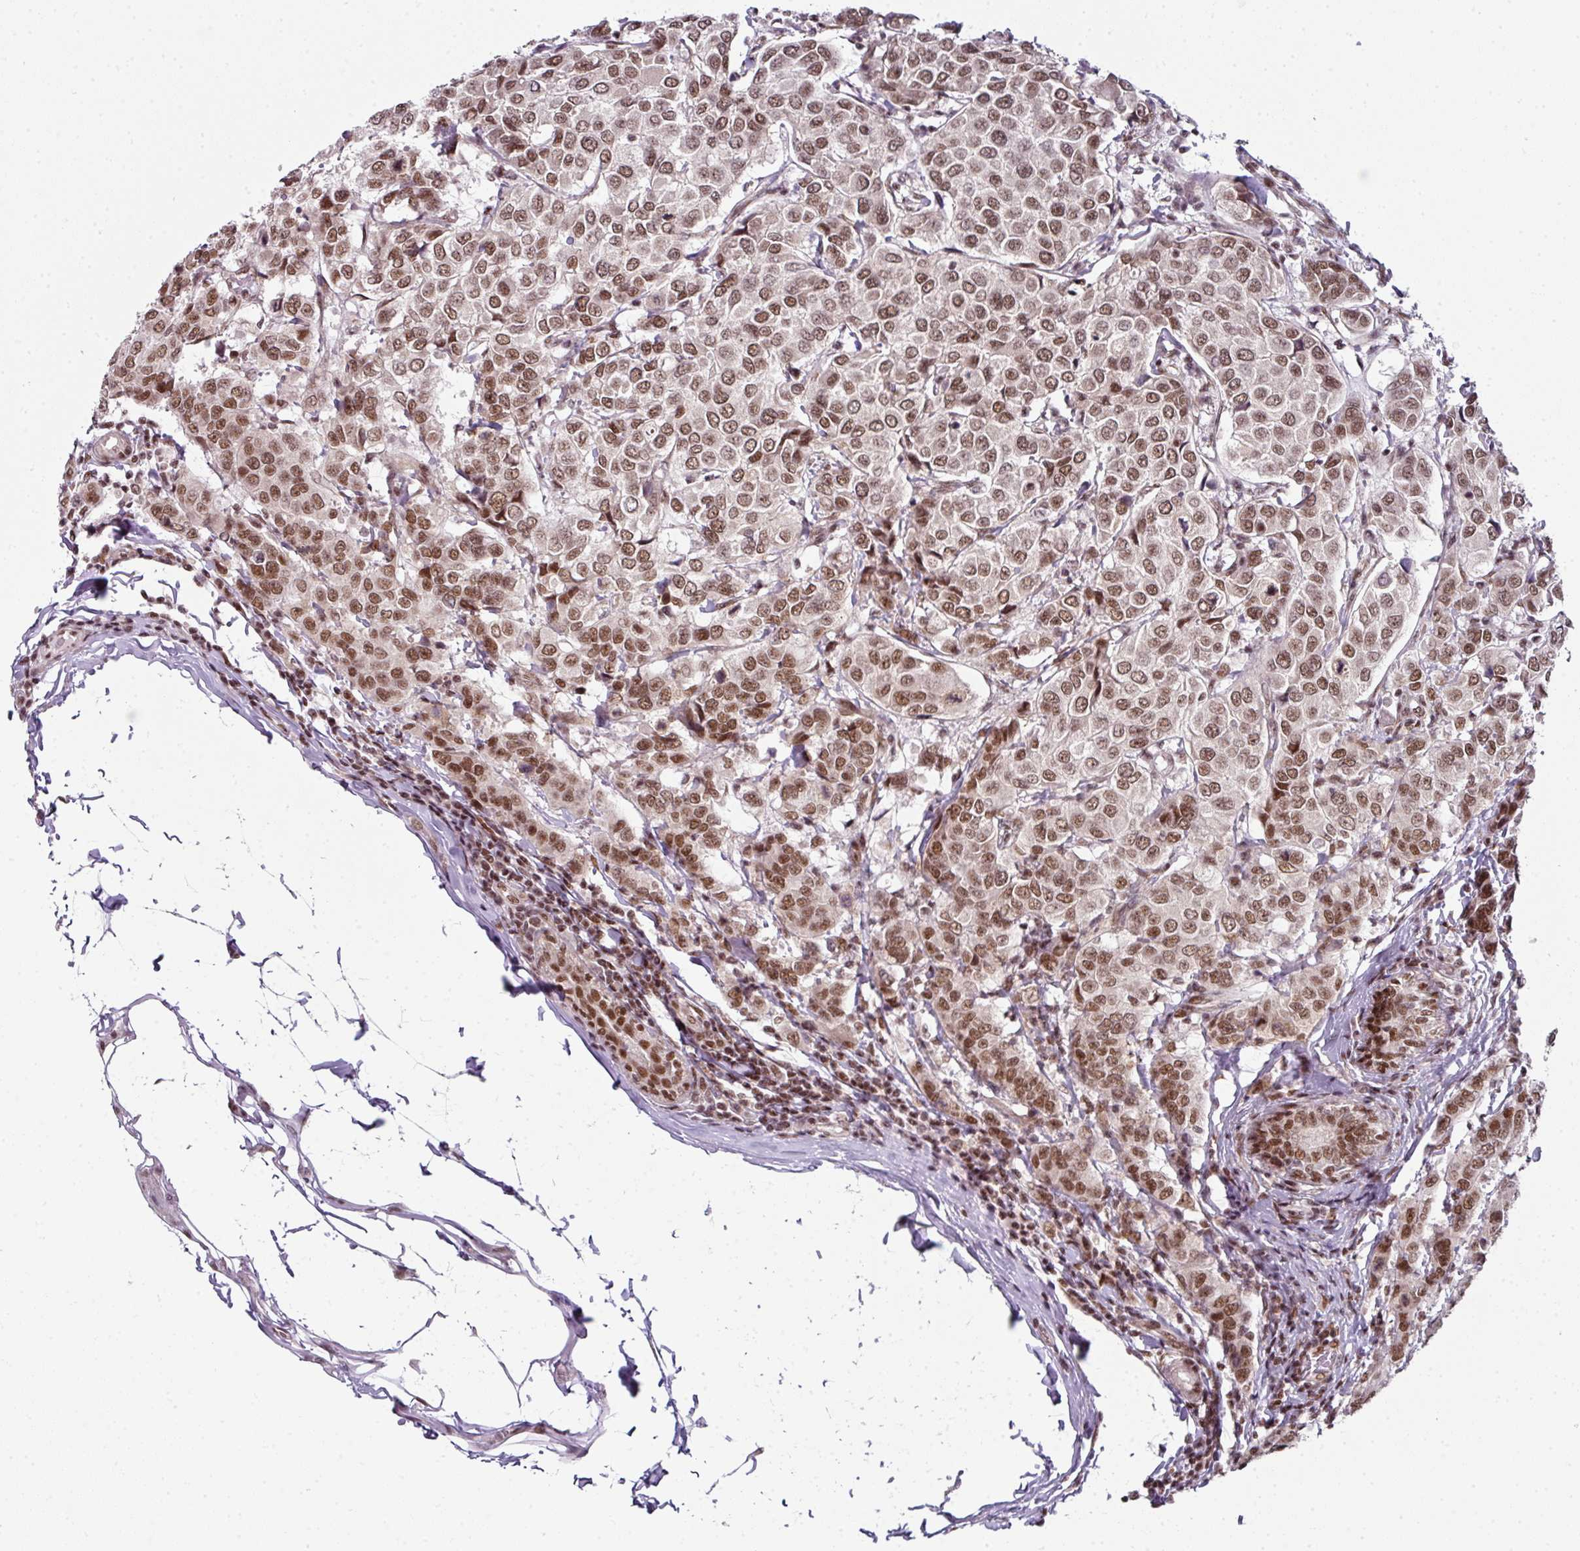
{"staining": {"intensity": "moderate", "quantity": ">75%", "location": "nuclear"}, "tissue": "breast cancer", "cell_type": "Tumor cells", "image_type": "cancer", "snomed": [{"axis": "morphology", "description": "Duct carcinoma"}, {"axis": "topography", "description": "Breast"}], "caption": "The immunohistochemical stain highlights moderate nuclear expression in tumor cells of breast cancer tissue. (brown staining indicates protein expression, while blue staining denotes nuclei).", "gene": "NFYA", "patient": {"sex": "female", "age": 55}}